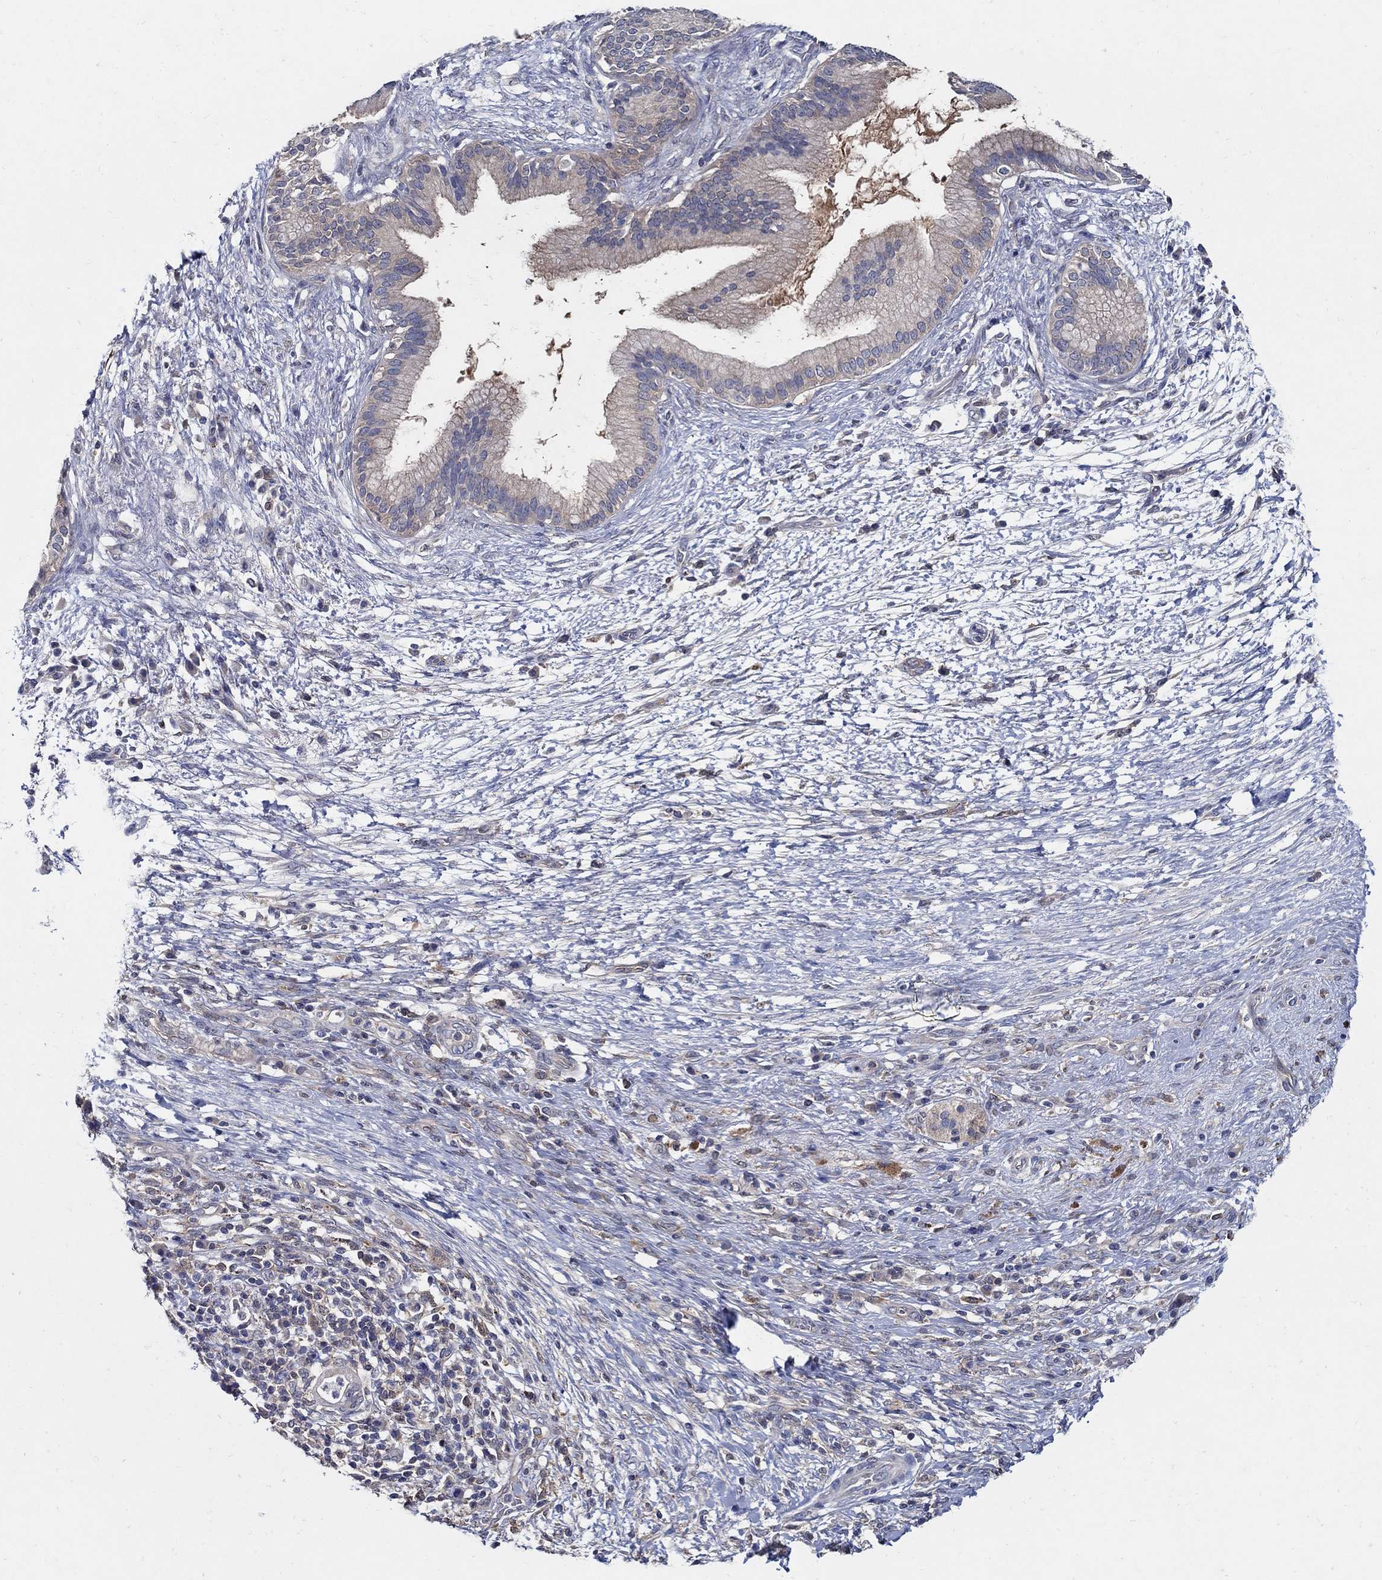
{"staining": {"intensity": "moderate", "quantity": "<25%", "location": "cytoplasmic/membranous"}, "tissue": "pancreatic cancer", "cell_type": "Tumor cells", "image_type": "cancer", "snomed": [{"axis": "morphology", "description": "Adenocarcinoma, NOS"}, {"axis": "topography", "description": "Pancreas"}], "caption": "Tumor cells reveal moderate cytoplasmic/membranous expression in approximately <25% of cells in adenocarcinoma (pancreatic).", "gene": "MTHFR", "patient": {"sex": "female", "age": 72}}